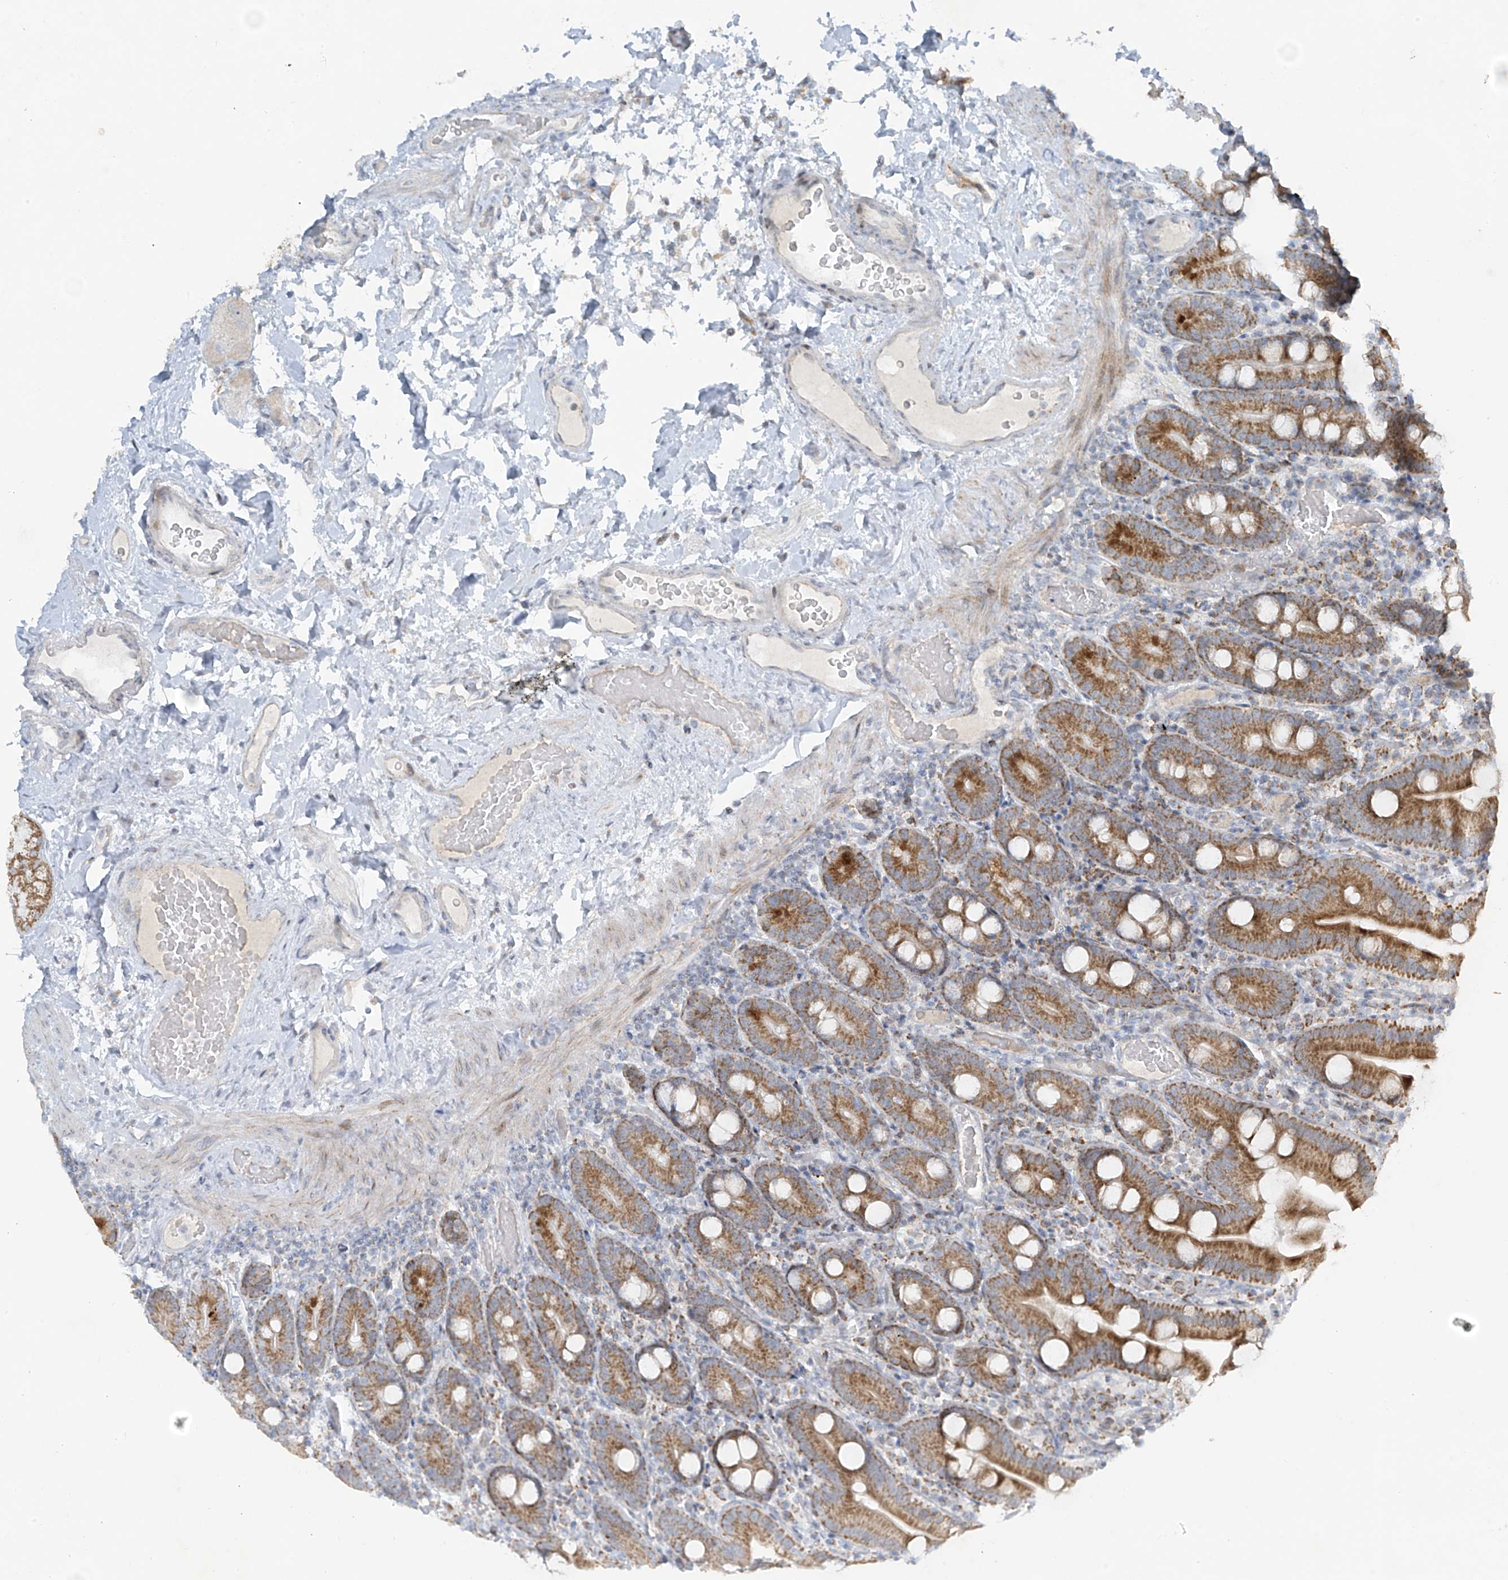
{"staining": {"intensity": "strong", "quantity": ">75%", "location": "cytoplasmic/membranous"}, "tissue": "duodenum", "cell_type": "Glandular cells", "image_type": "normal", "snomed": [{"axis": "morphology", "description": "Normal tissue, NOS"}, {"axis": "topography", "description": "Duodenum"}], "caption": "IHC (DAB (3,3'-diaminobenzidine)) staining of unremarkable duodenum displays strong cytoplasmic/membranous protein expression in approximately >75% of glandular cells.", "gene": "SMDT1", "patient": {"sex": "male", "age": 55}}